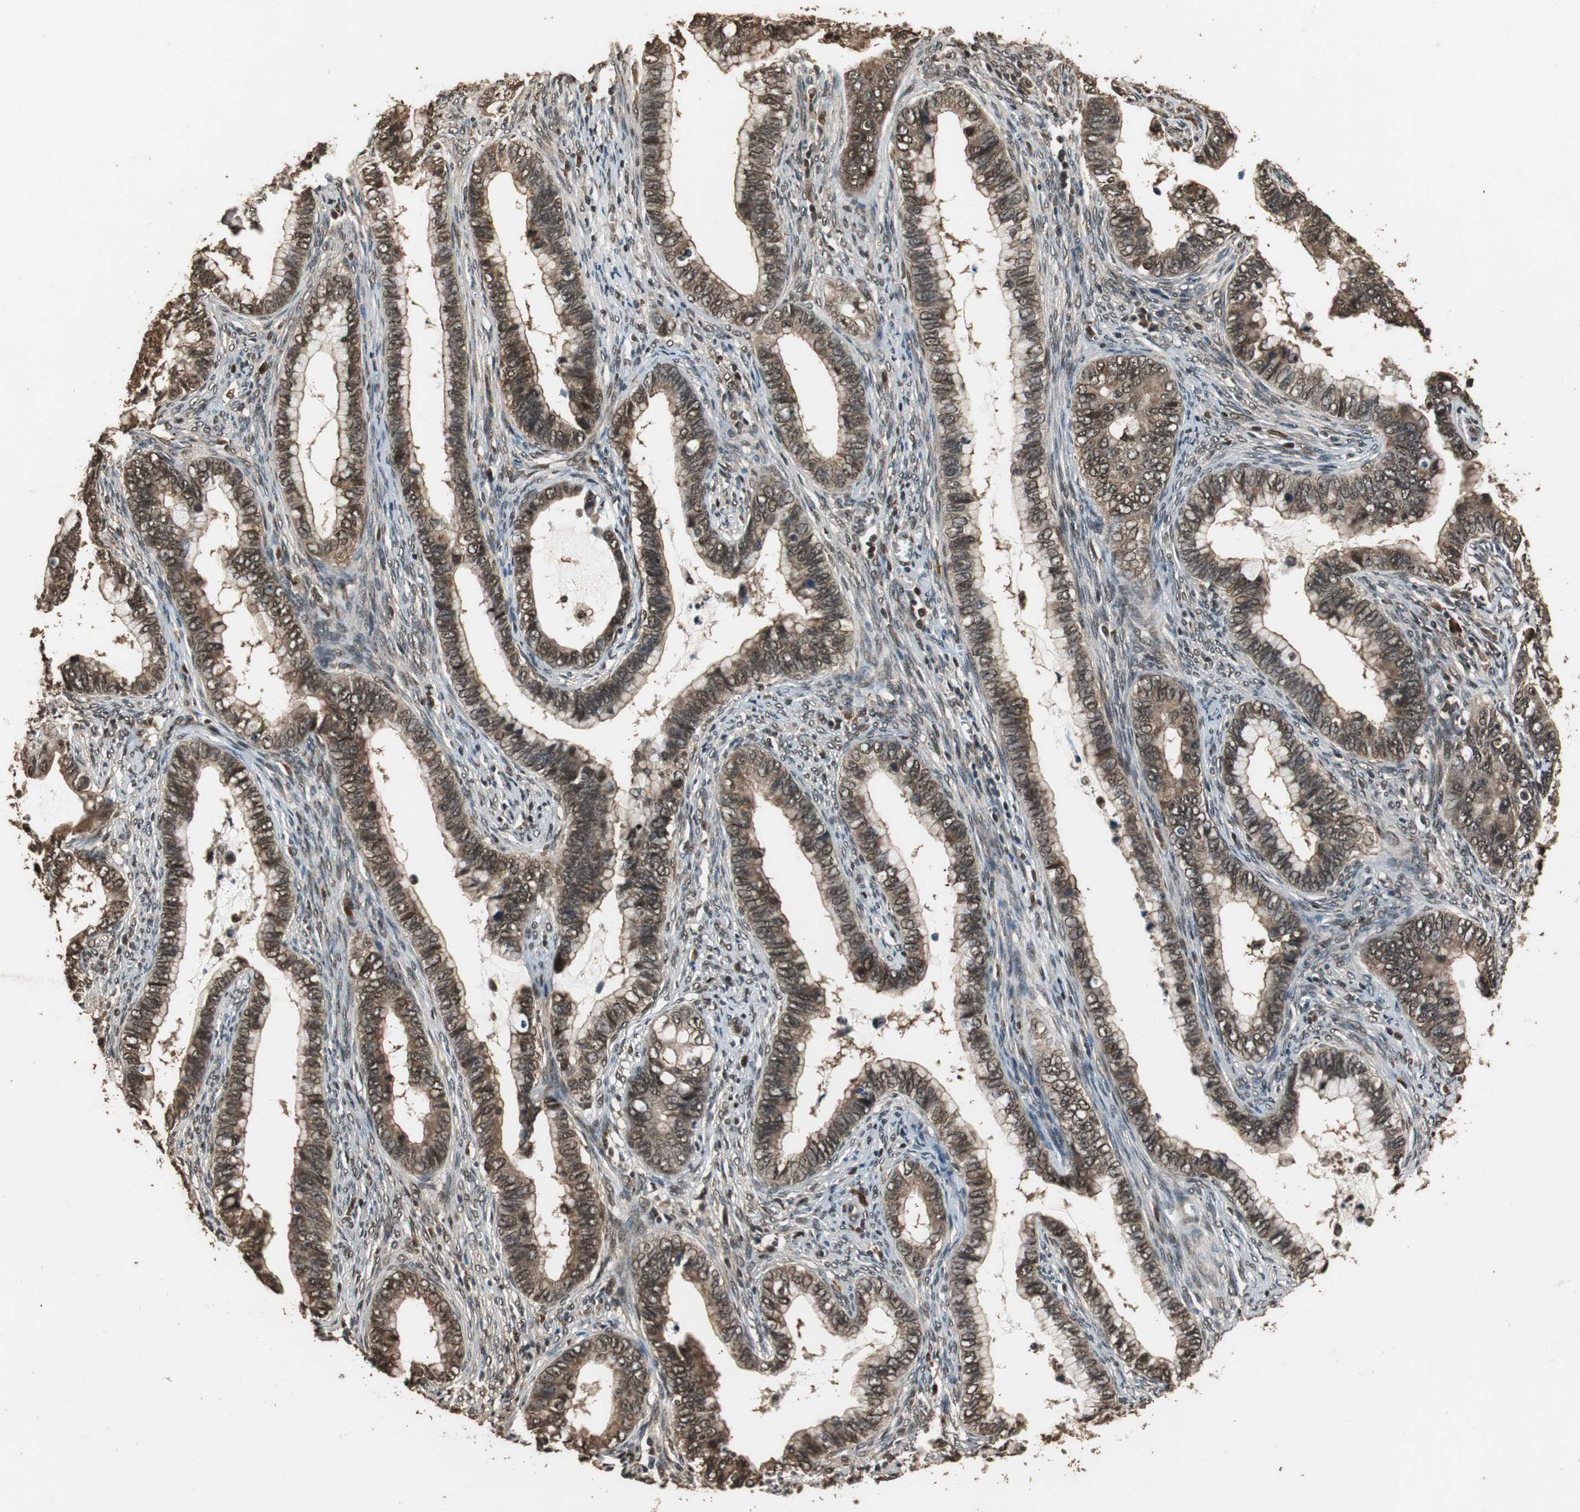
{"staining": {"intensity": "moderate", "quantity": ">75%", "location": "cytoplasmic/membranous,nuclear"}, "tissue": "cervical cancer", "cell_type": "Tumor cells", "image_type": "cancer", "snomed": [{"axis": "morphology", "description": "Adenocarcinoma, NOS"}, {"axis": "topography", "description": "Cervix"}], "caption": "Tumor cells exhibit medium levels of moderate cytoplasmic/membranous and nuclear expression in about >75% of cells in cervical cancer.", "gene": "ZNF18", "patient": {"sex": "female", "age": 44}}